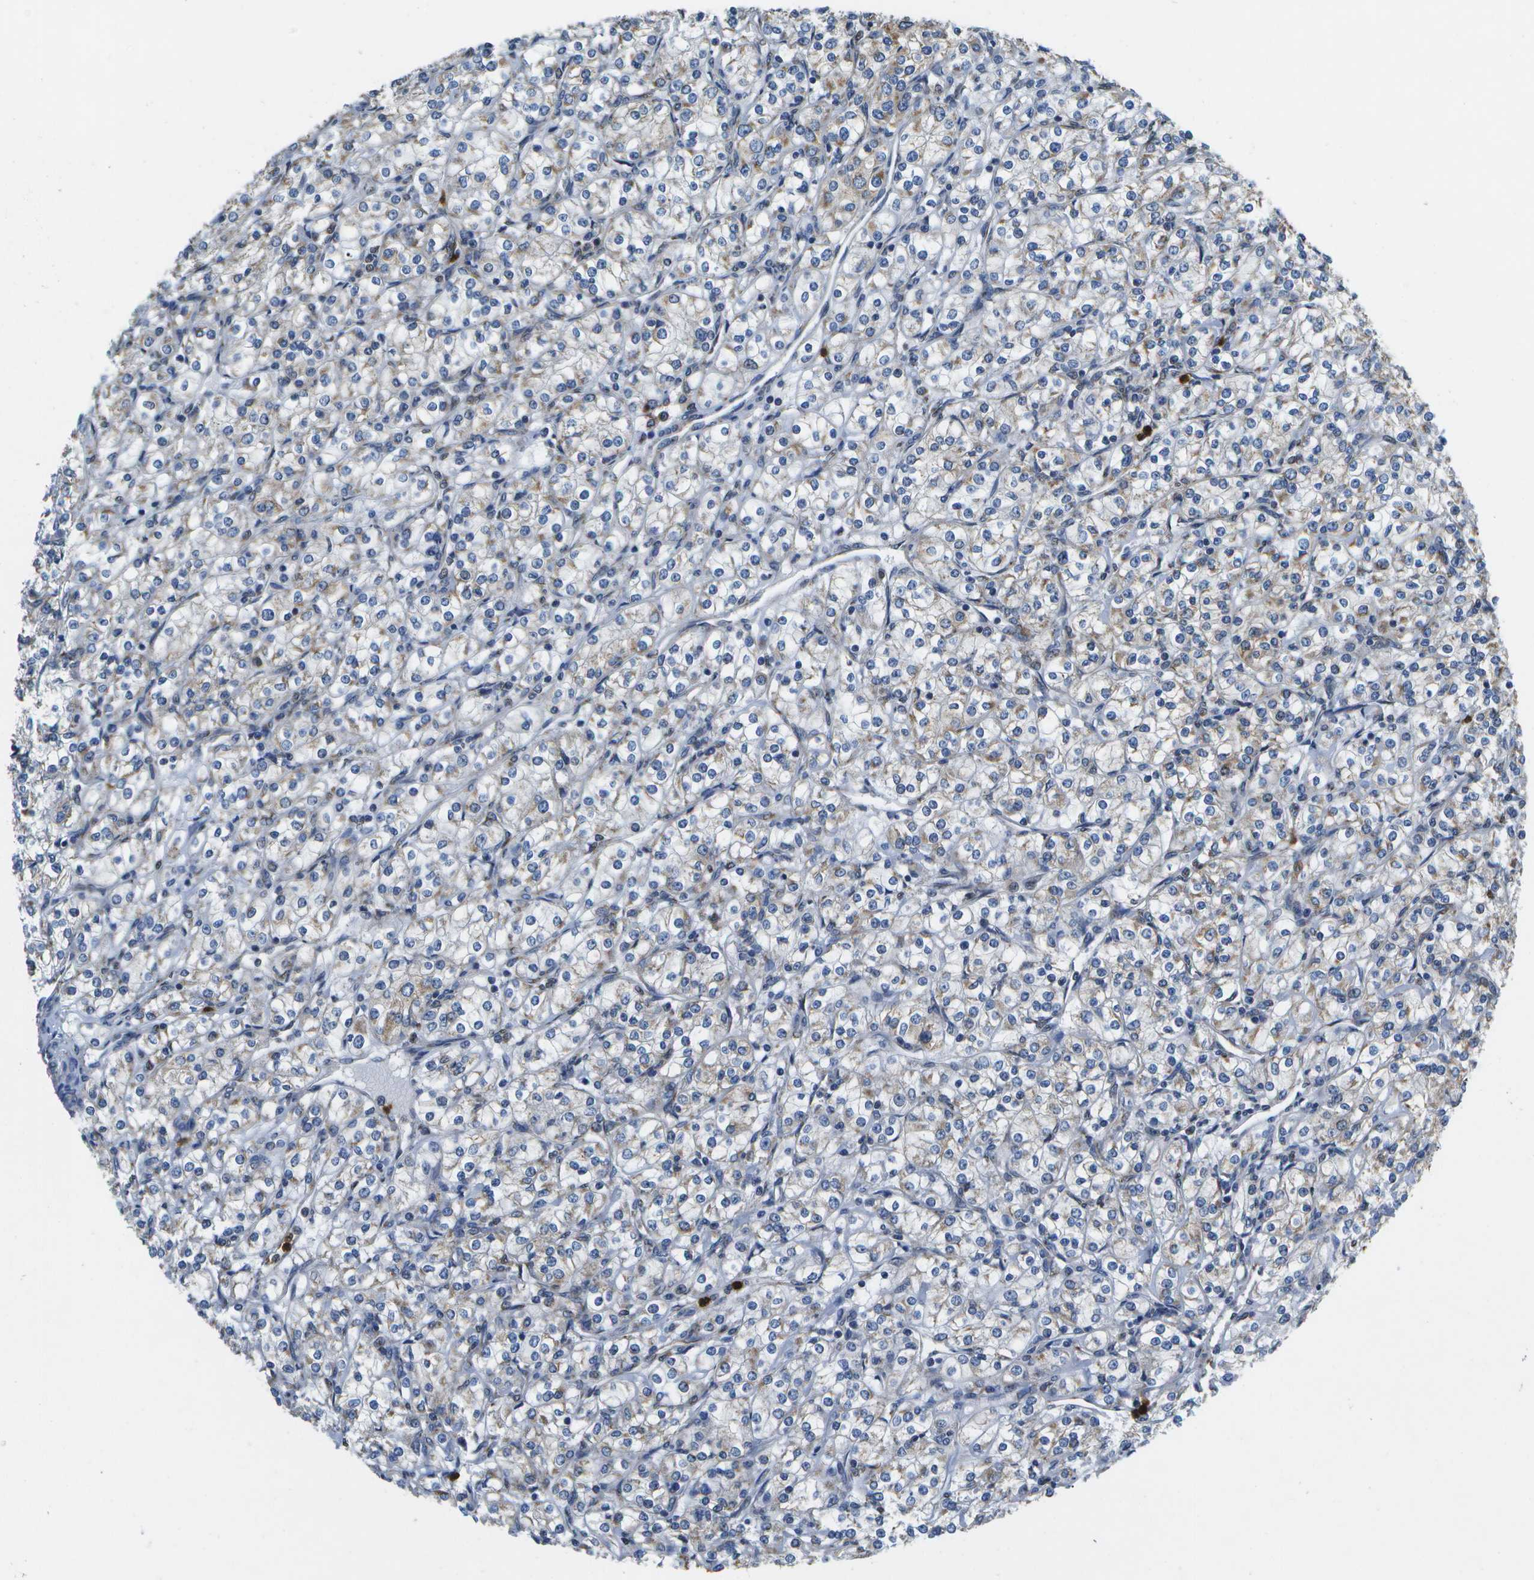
{"staining": {"intensity": "weak", "quantity": "<25%", "location": "cytoplasmic/membranous"}, "tissue": "renal cancer", "cell_type": "Tumor cells", "image_type": "cancer", "snomed": [{"axis": "morphology", "description": "Adenocarcinoma, NOS"}, {"axis": "topography", "description": "Kidney"}], "caption": "Renal cancer (adenocarcinoma) was stained to show a protein in brown. There is no significant expression in tumor cells.", "gene": "GALNT15", "patient": {"sex": "male", "age": 77}}